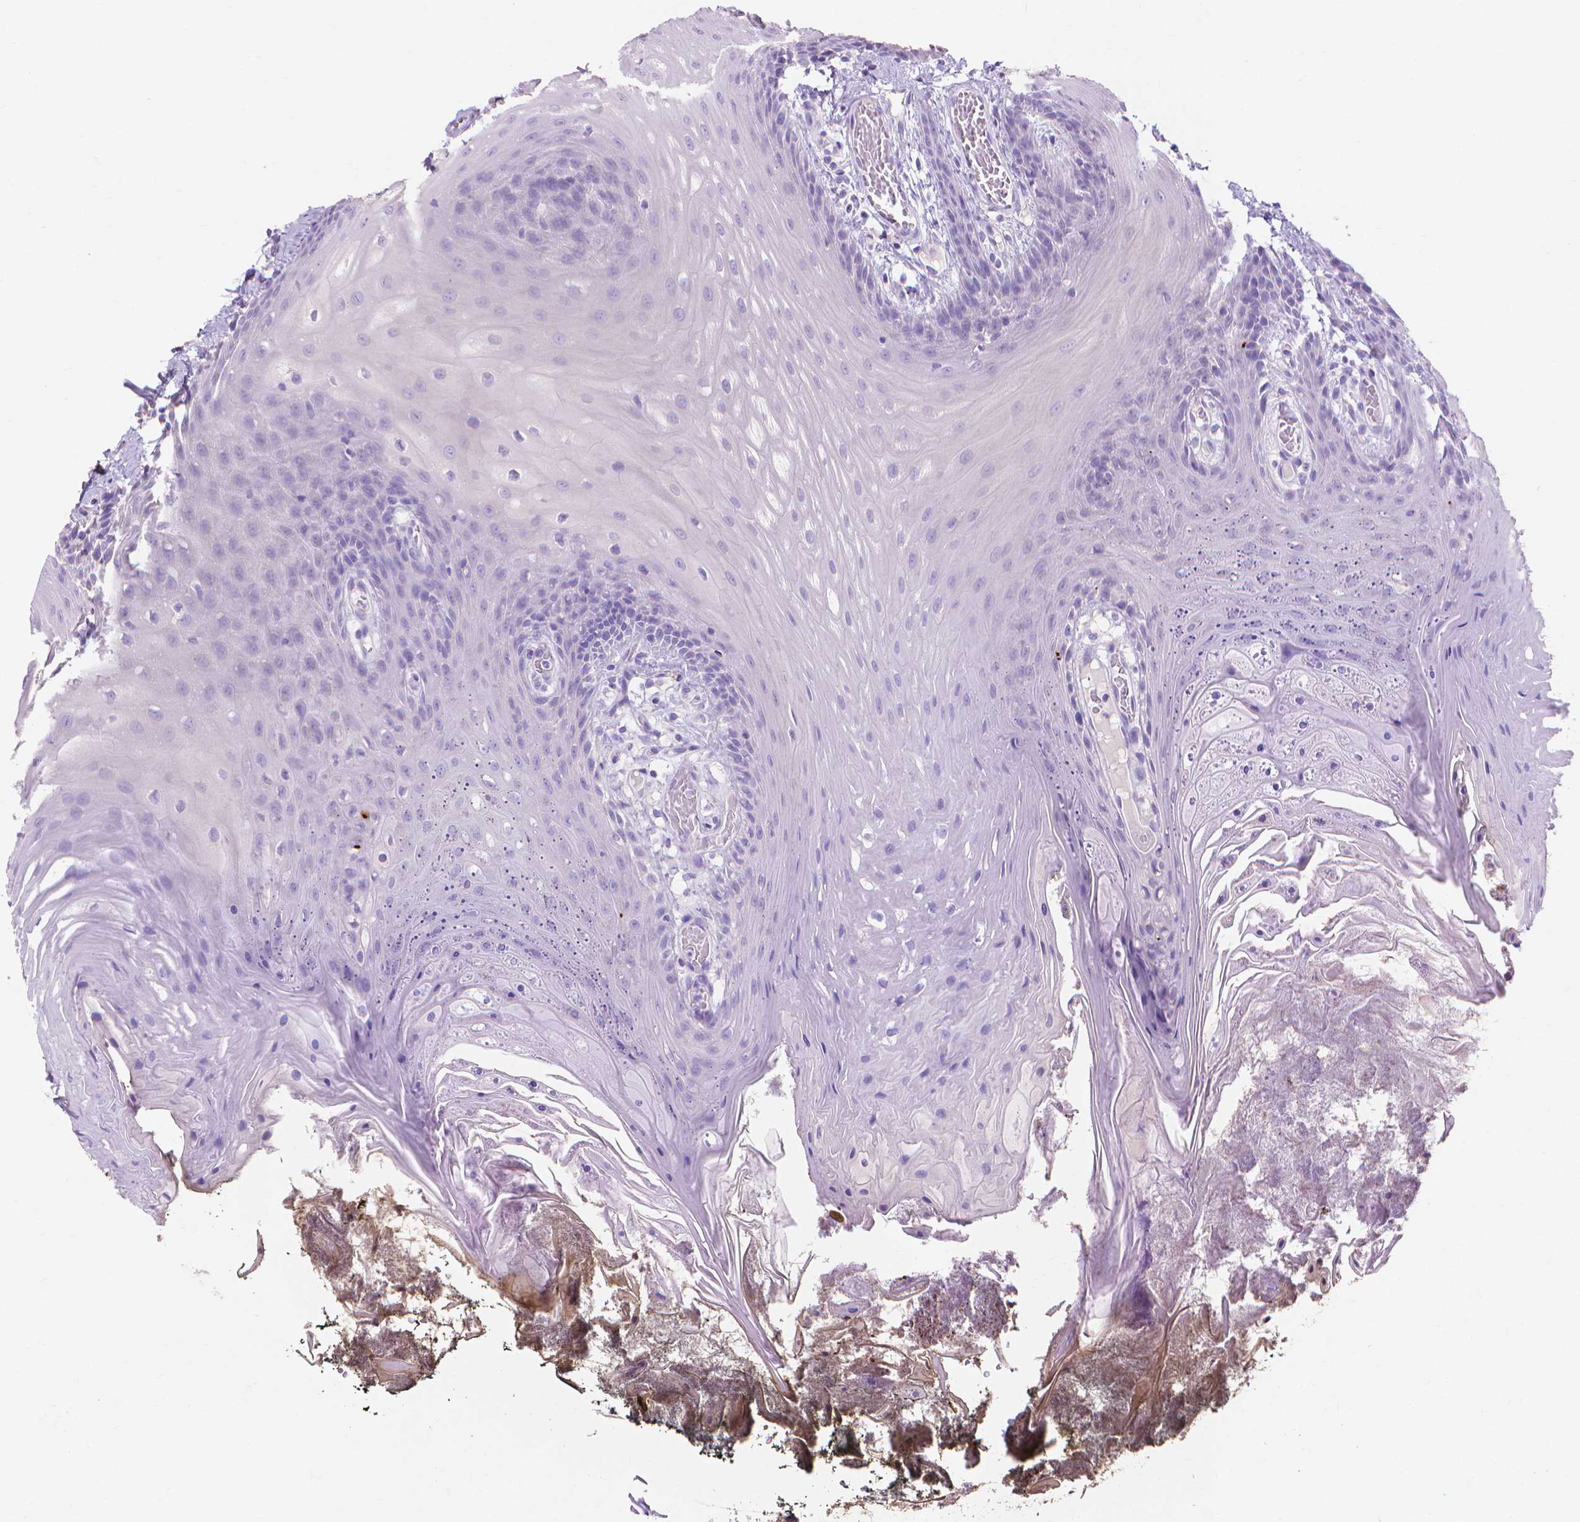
{"staining": {"intensity": "negative", "quantity": "none", "location": "none"}, "tissue": "oral mucosa", "cell_type": "Squamous epithelial cells", "image_type": "normal", "snomed": [{"axis": "morphology", "description": "Normal tissue, NOS"}, {"axis": "topography", "description": "Oral tissue"}], "caption": "IHC of unremarkable oral mucosa exhibits no staining in squamous epithelial cells.", "gene": "MMP11", "patient": {"sex": "male", "age": 9}}